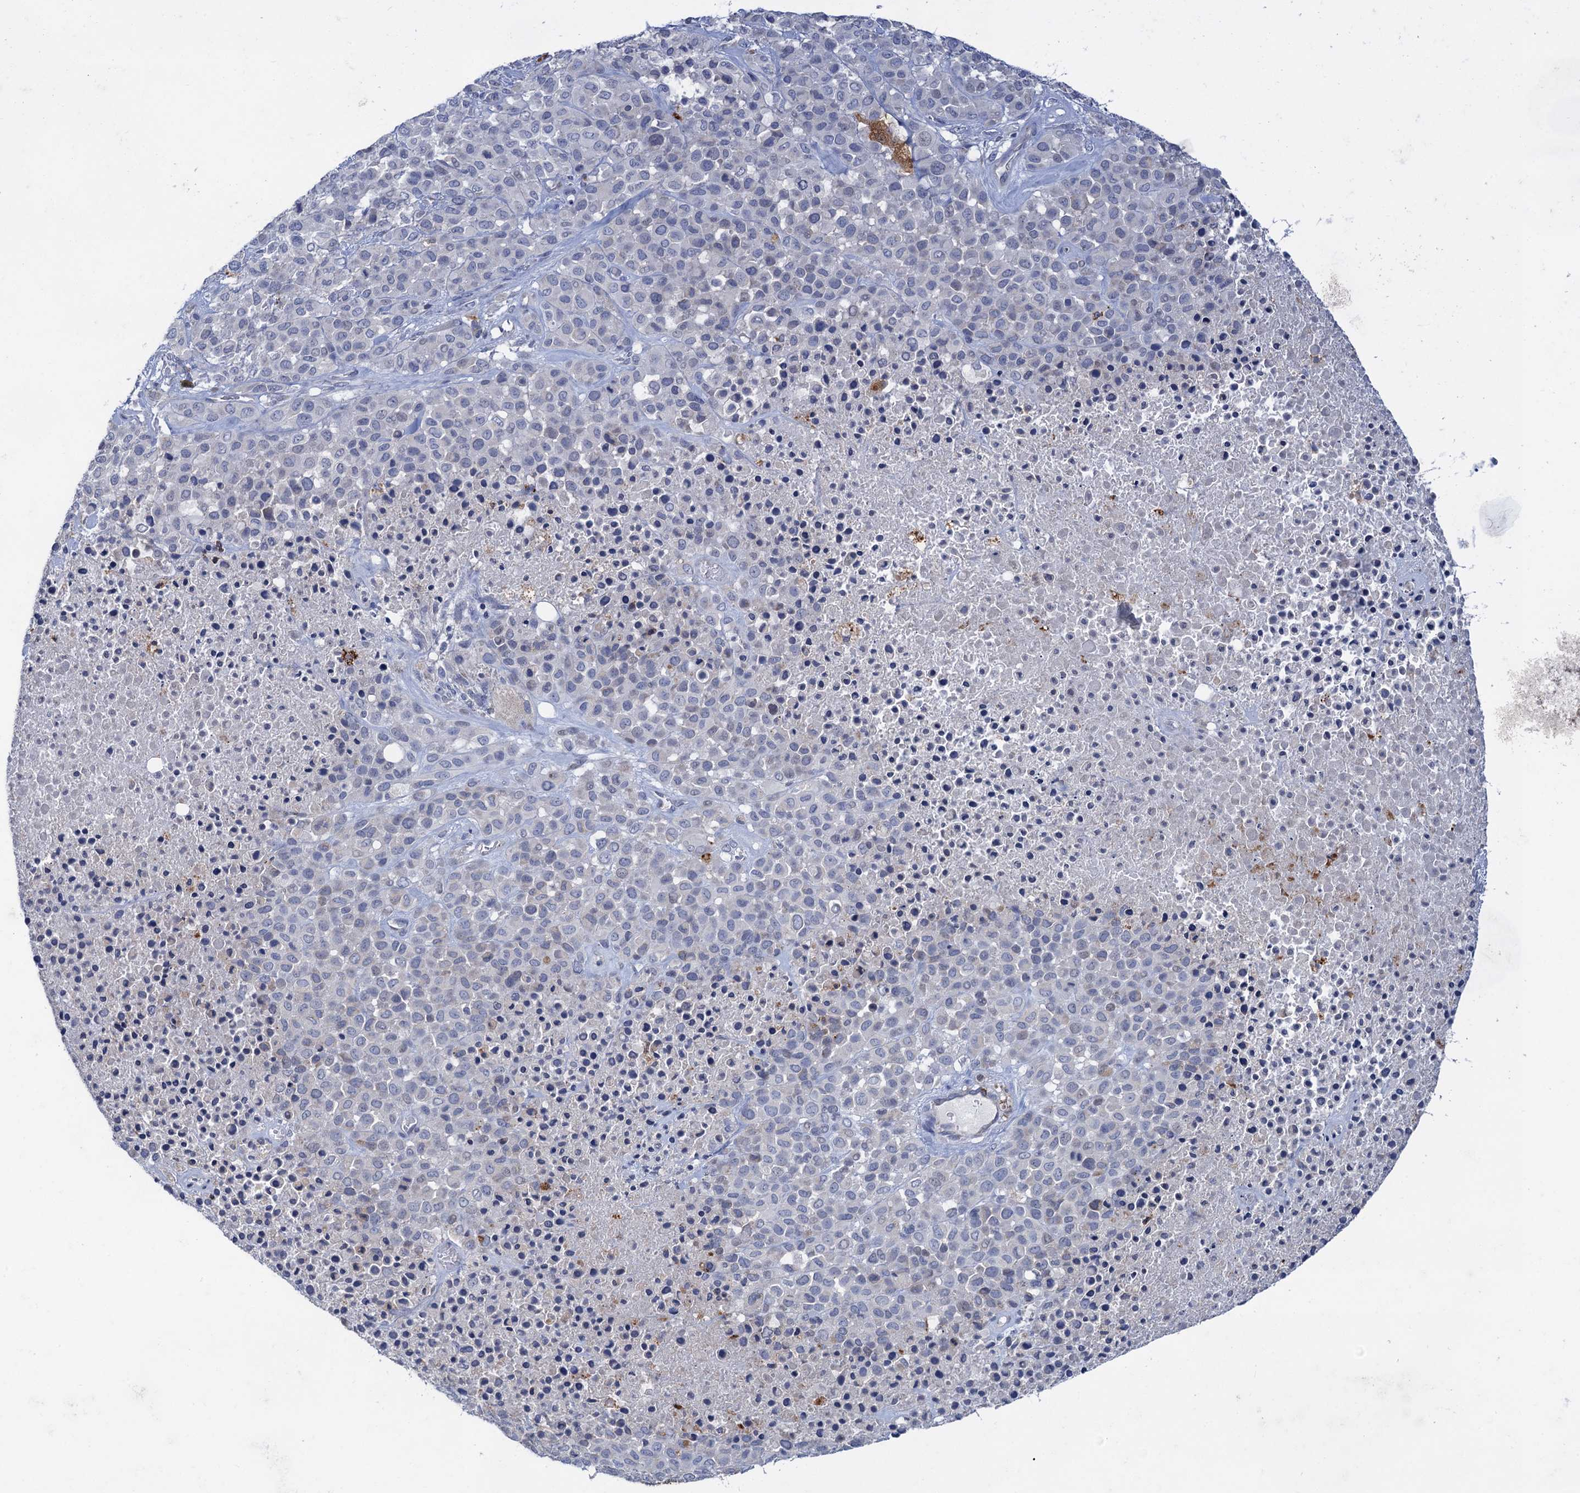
{"staining": {"intensity": "negative", "quantity": "none", "location": "none"}, "tissue": "melanoma", "cell_type": "Tumor cells", "image_type": "cancer", "snomed": [{"axis": "morphology", "description": "Malignant melanoma, Metastatic site"}, {"axis": "topography", "description": "Skin"}], "caption": "This photomicrograph is of malignant melanoma (metastatic site) stained with immunohistochemistry to label a protein in brown with the nuclei are counter-stained blue. There is no expression in tumor cells. (Stains: DAB IHC with hematoxylin counter stain, Microscopy: brightfield microscopy at high magnification).", "gene": "ANKS3", "patient": {"sex": "female", "age": 81}}